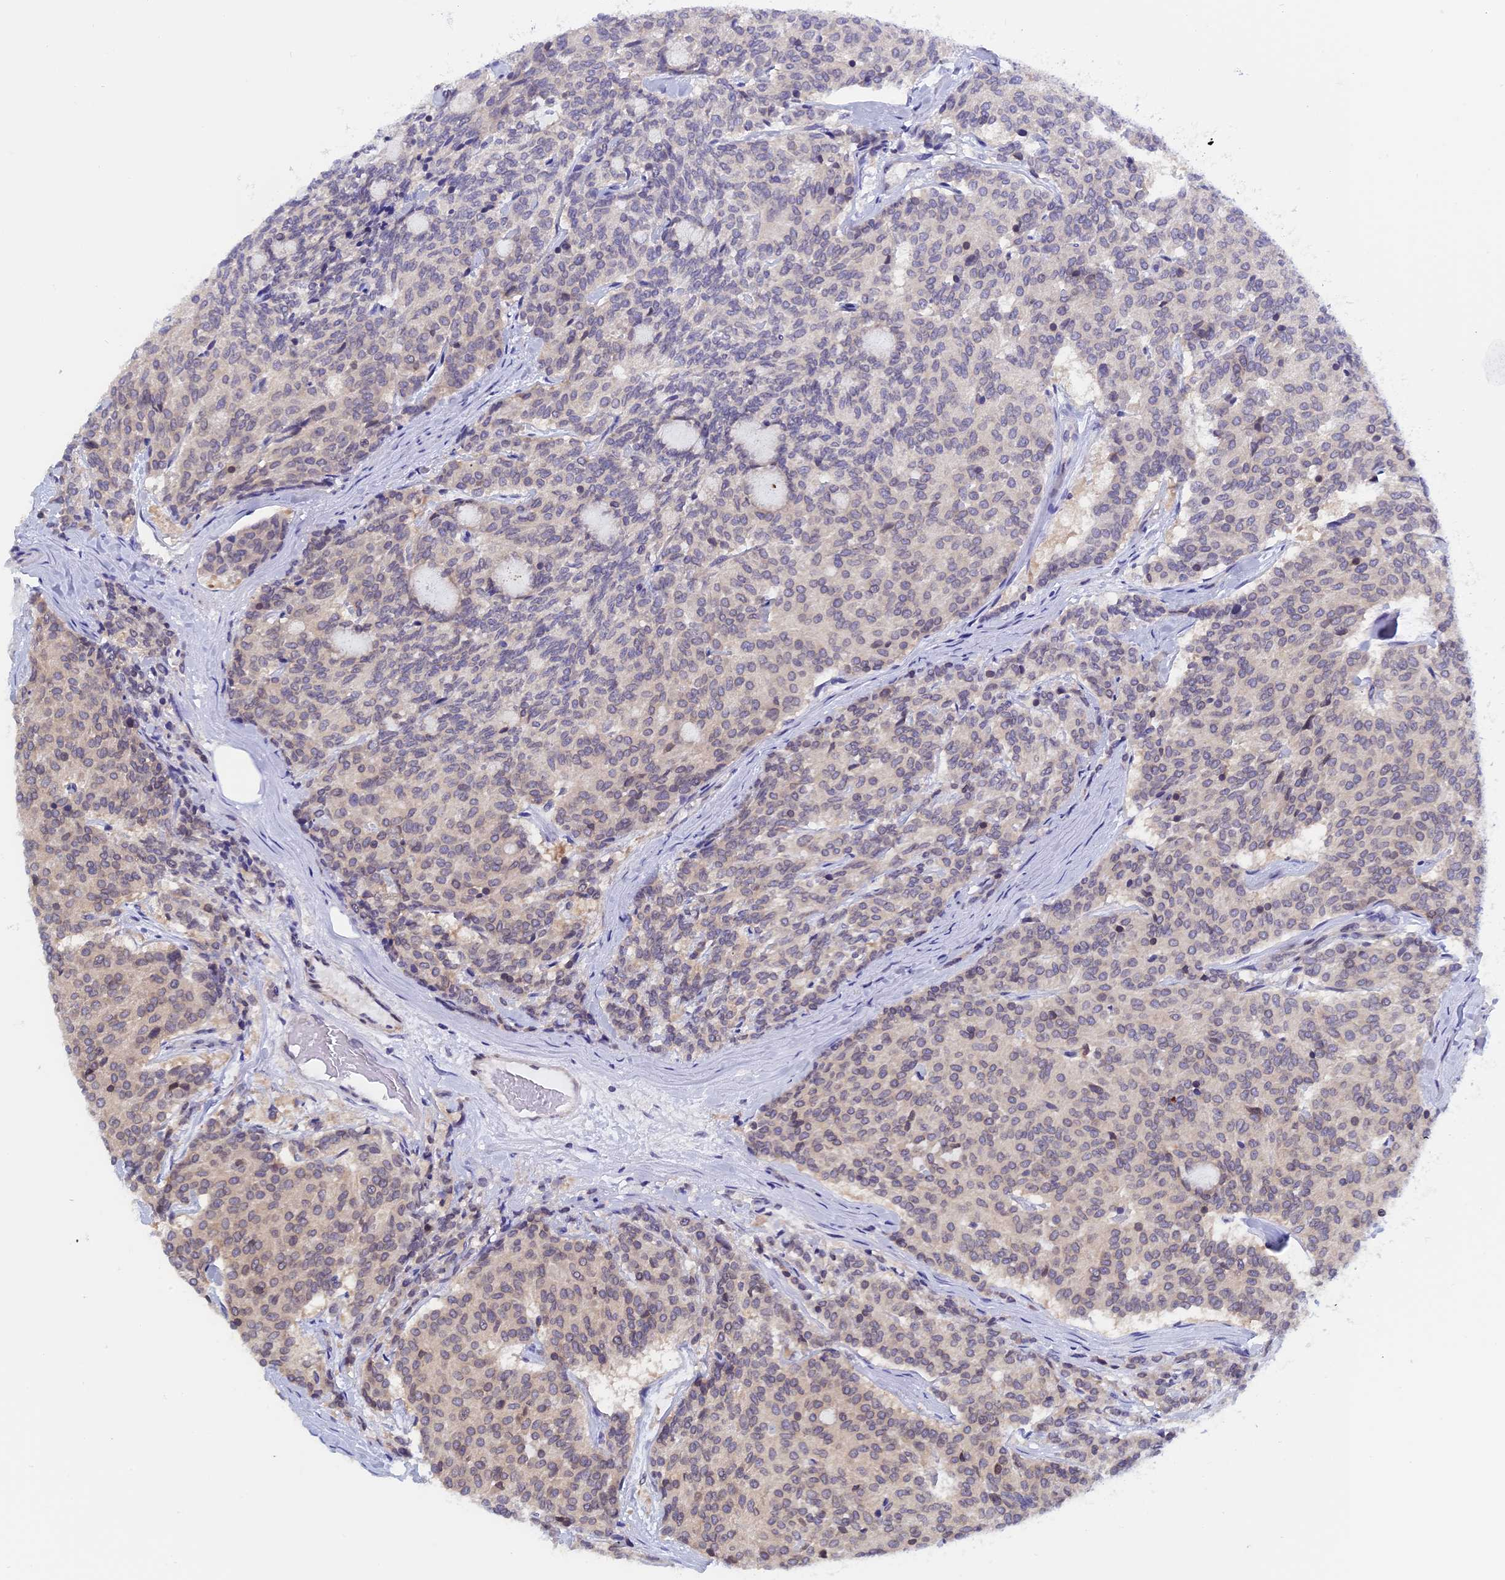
{"staining": {"intensity": "negative", "quantity": "none", "location": "none"}, "tissue": "carcinoid", "cell_type": "Tumor cells", "image_type": "cancer", "snomed": [{"axis": "morphology", "description": "Carcinoid, malignant, NOS"}, {"axis": "topography", "description": "Pancreas"}], "caption": "Tumor cells show no significant positivity in malignant carcinoid. Brightfield microscopy of immunohistochemistry stained with DAB (brown) and hematoxylin (blue), captured at high magnification.", "gene": "NAA10", "patient": {"sex": "female", "age": 54}}